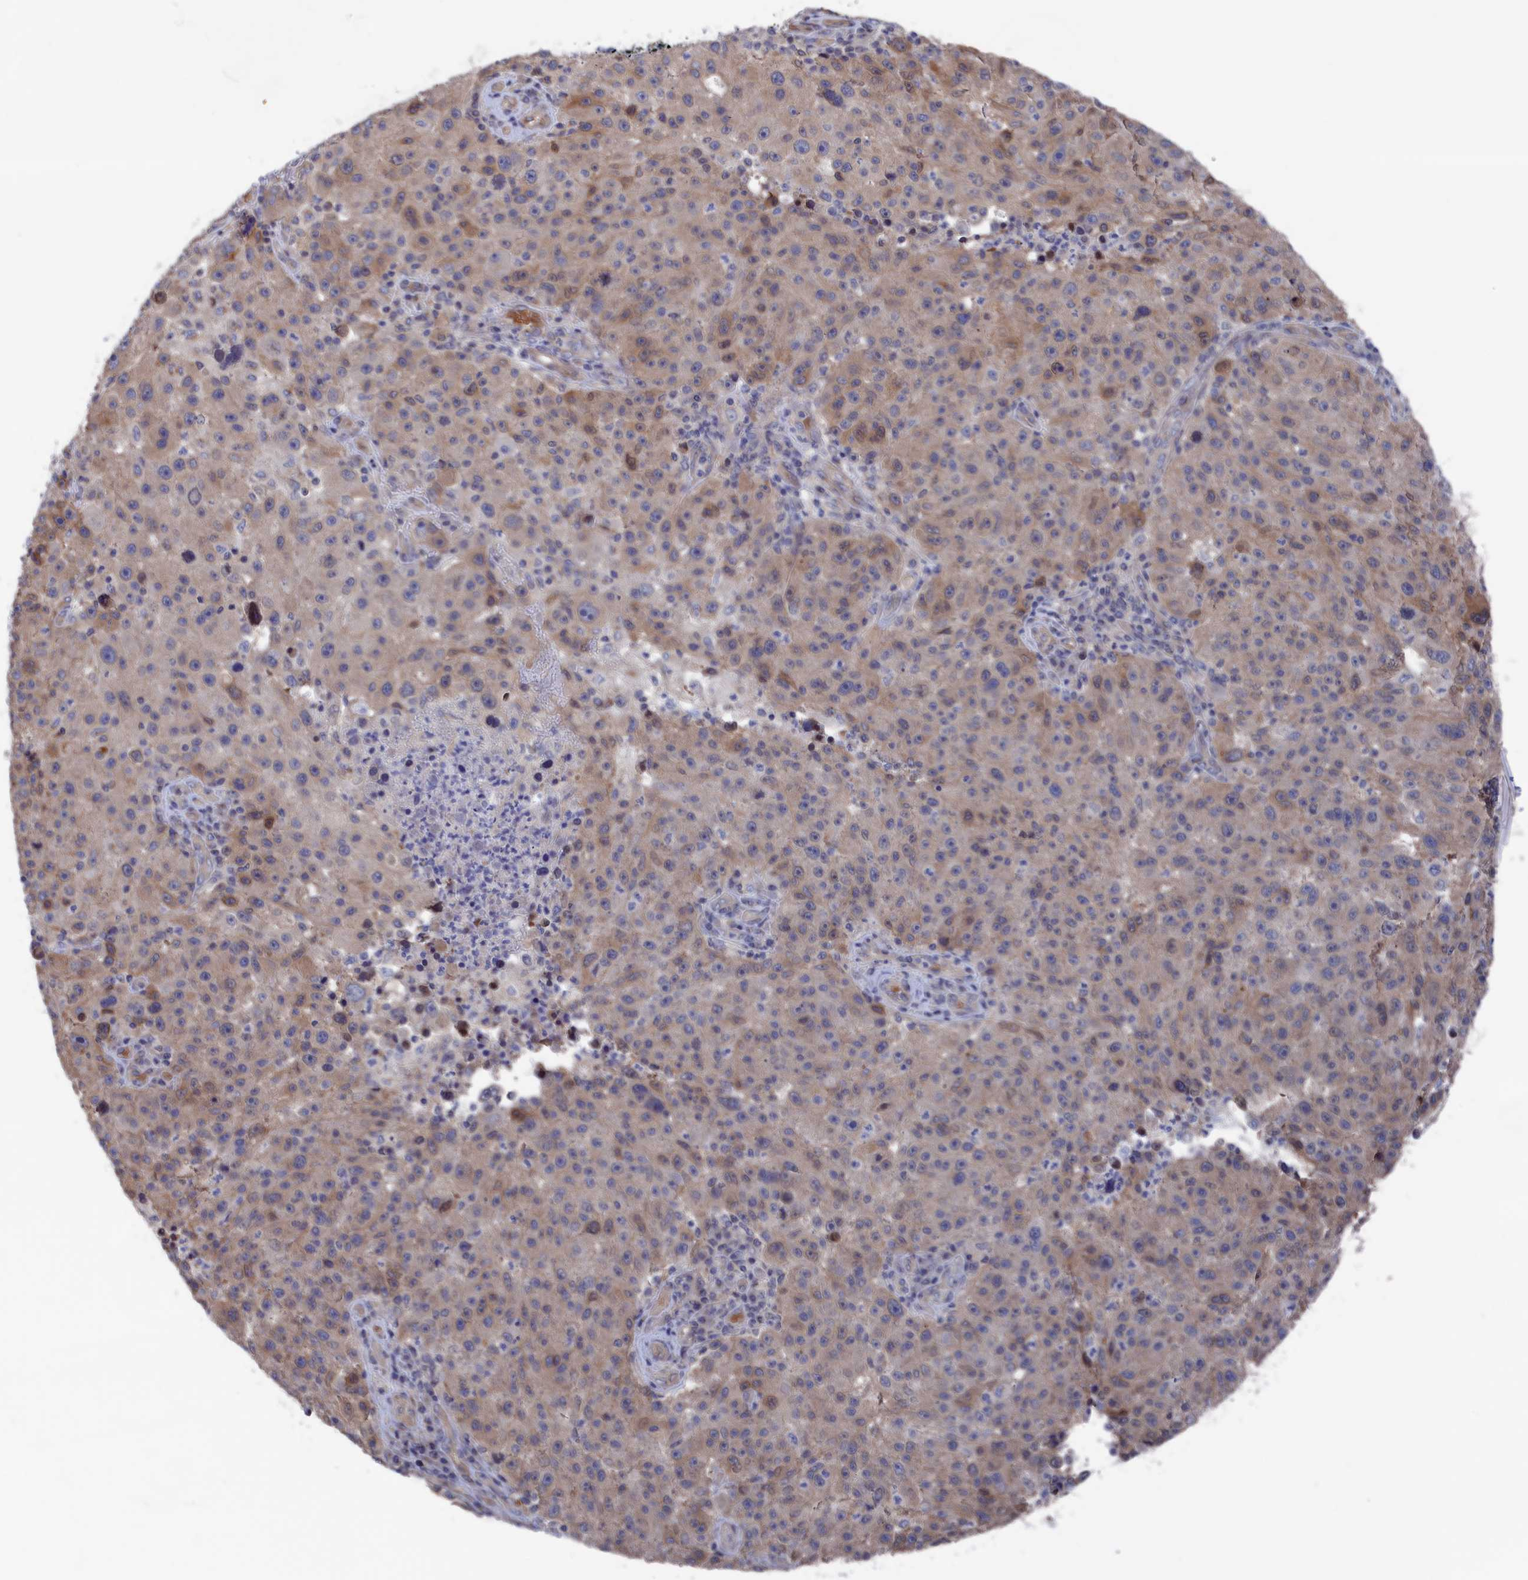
{"staining": {"intensity": "weak", "quantity": "25%-75%", "location": "cytoplasmic/membranous"}, "tissue": "melanoma", "cell_type": "Tumor cells", "image_type": "cancer", "snomed": [{"axis": "morphology", "description": "Malignant melanoma, NOS"}, {"axis": "topography", "description": "Skin"}], "caption": "Melanoma tissue reveals weak cytoplasmic/membranous staining in about 25%-75% of tumor cells (Brightfield microscopy of DAB IHC at high magnification).", "gene": "NUTF2", "patient": {"sex": "male", "age": 53}}